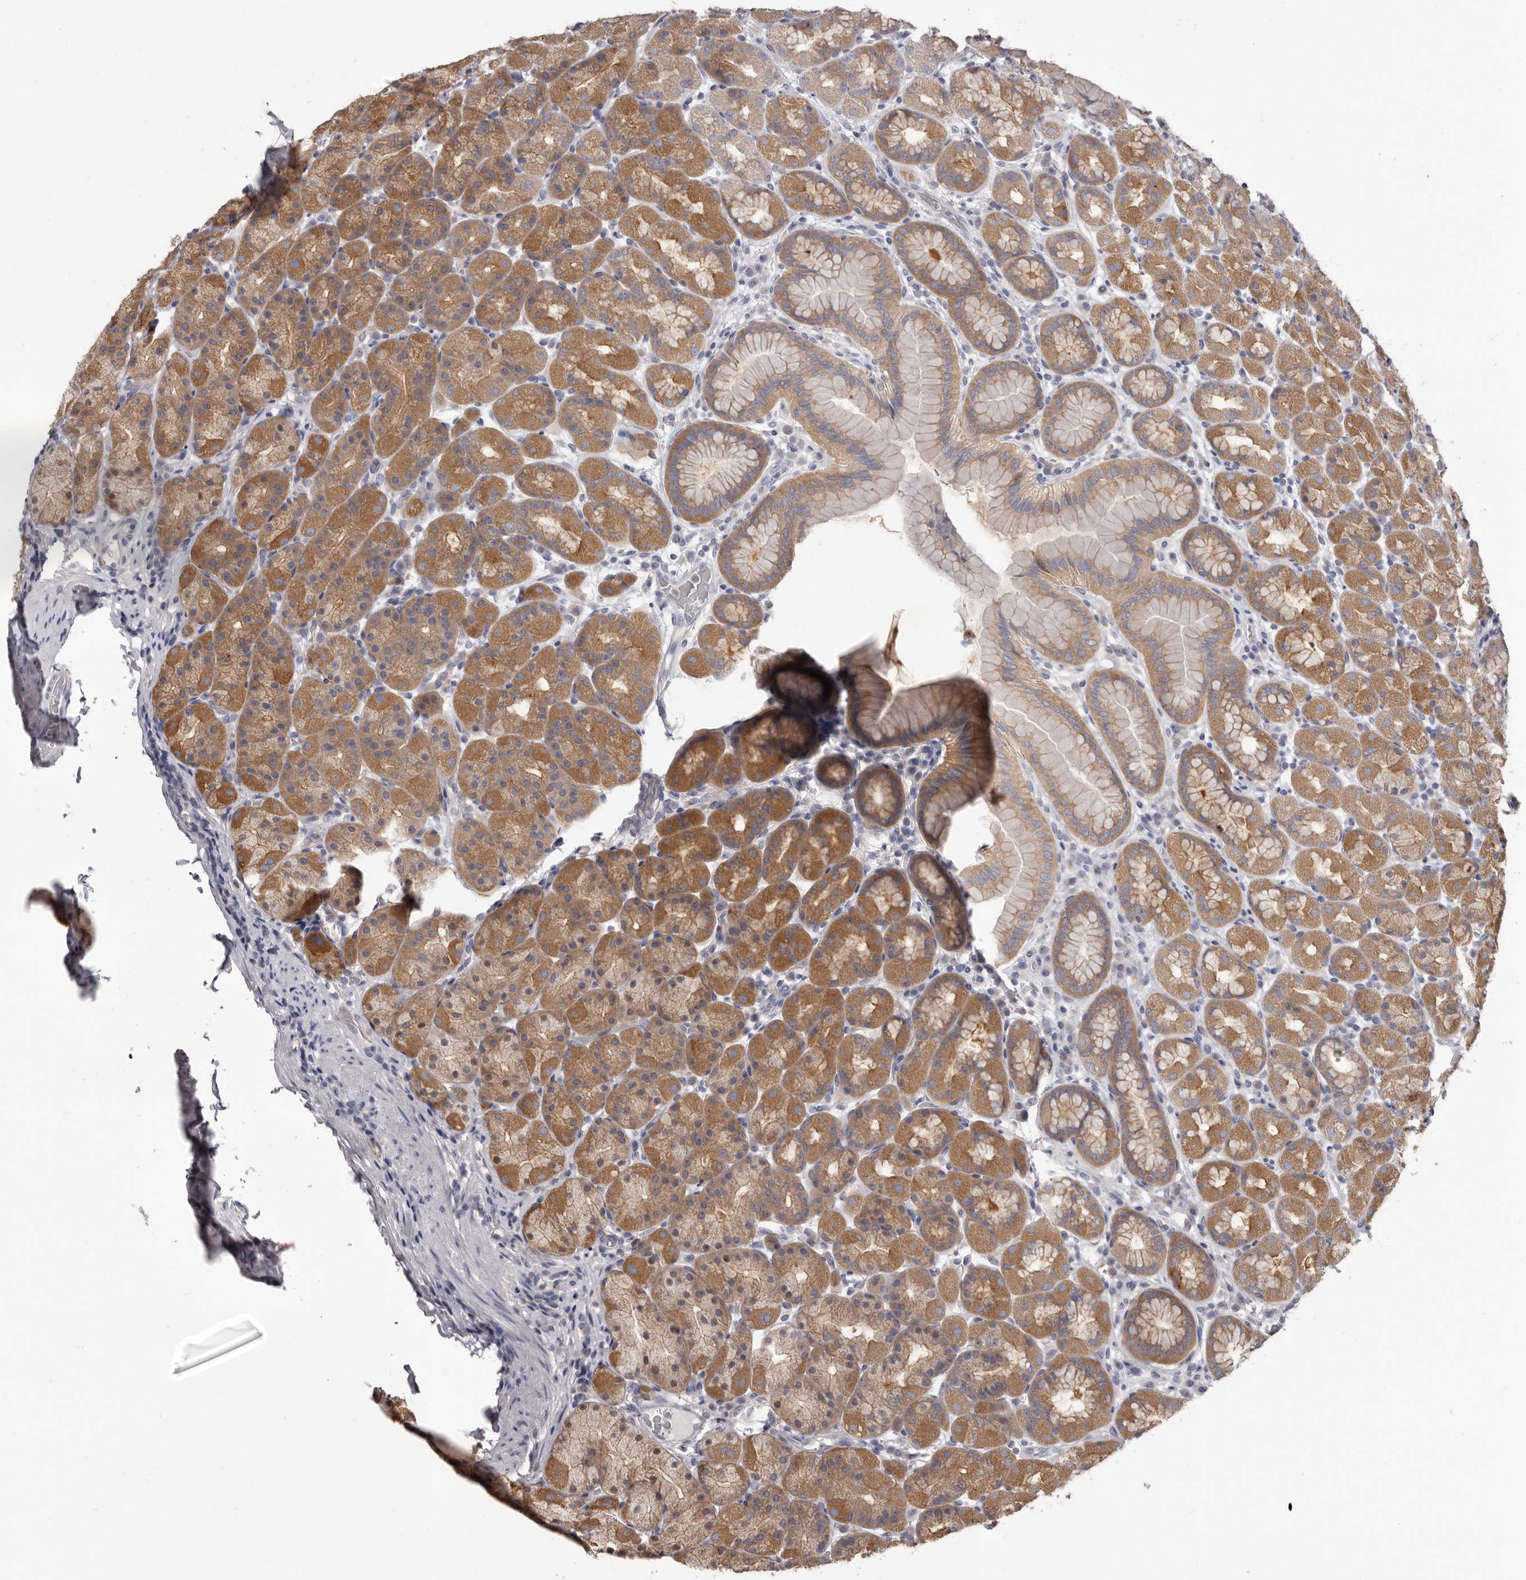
{"staining": {"intensity": "moderate", "quantity": ">75%", "location": "cytoplasmic/membranous"}, "tissue": "stomach", "cell_type": "Glandular cells", "image_type": "normal", "snomed": [{"axis": "morphology", "description": "Normal tissue, NOS"}, {"axis": "topography", "description": "Stomach, upper"}], "caption": "Immunohistochemical staining of normal stomach reveals medium levels of moderate cytoplasmic/membranous positivity in about >75% of glandular cells.", "gene": "APEH", "patient": {"sex": "male", "age": 68}}